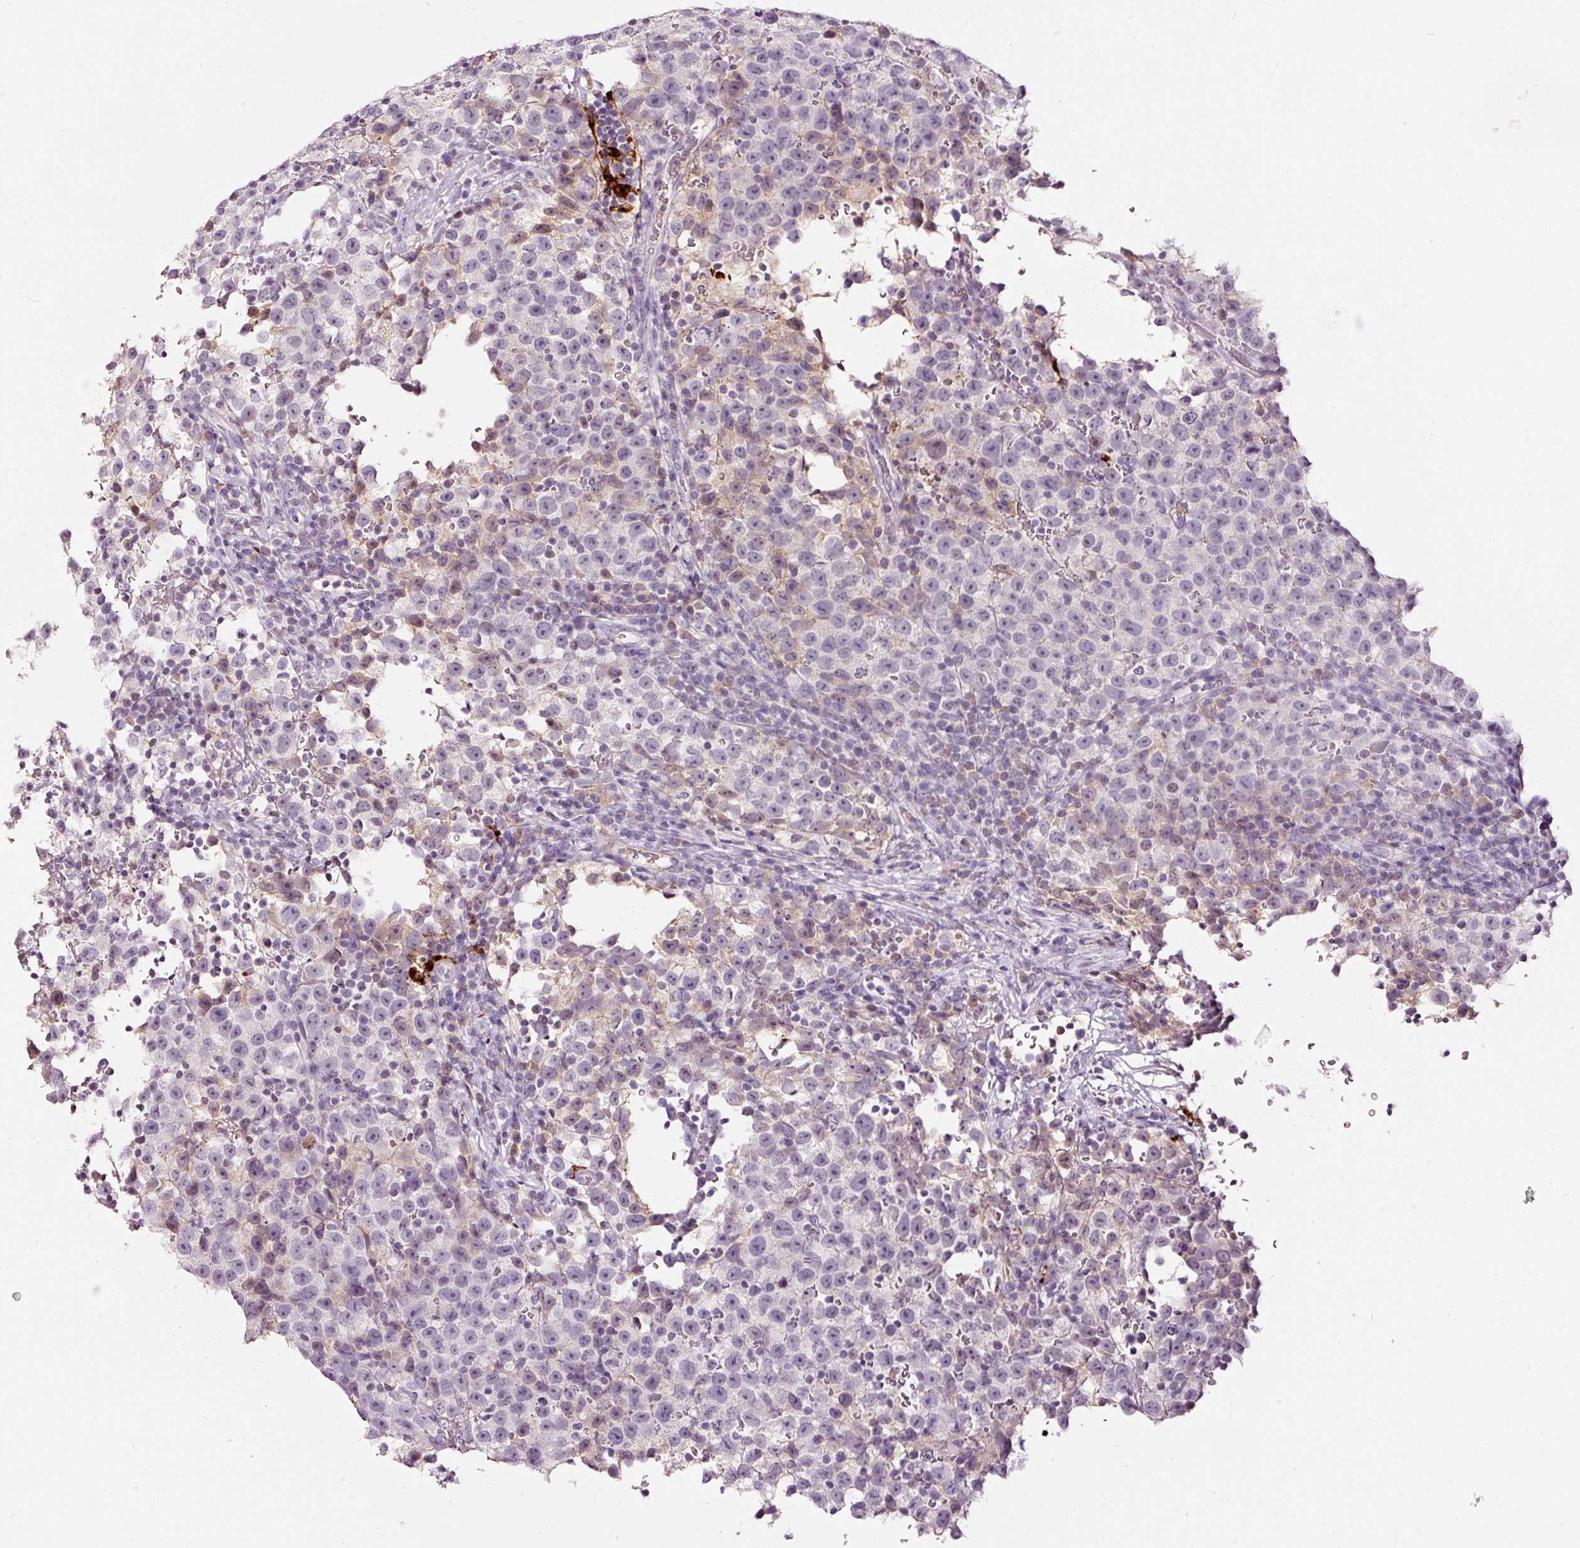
{"staining": {"intensity": "weak", "quantity": "<25%", "location": "nuclear"}, "tissue": "testis cancer", "cell_type": "Tumor cells", "image_type": "cancer", "snomed": [{"axis": "morphology", "description": "Seminoma, NOS"}, {"axis": "topography", "description": "Testis"}], "caption": "Immunohistochemical staining of human testis cancer reveals no significant expression in tumor cells.", "gene": "LAMP3", "patient": {"sex": "male", "age": 22}}